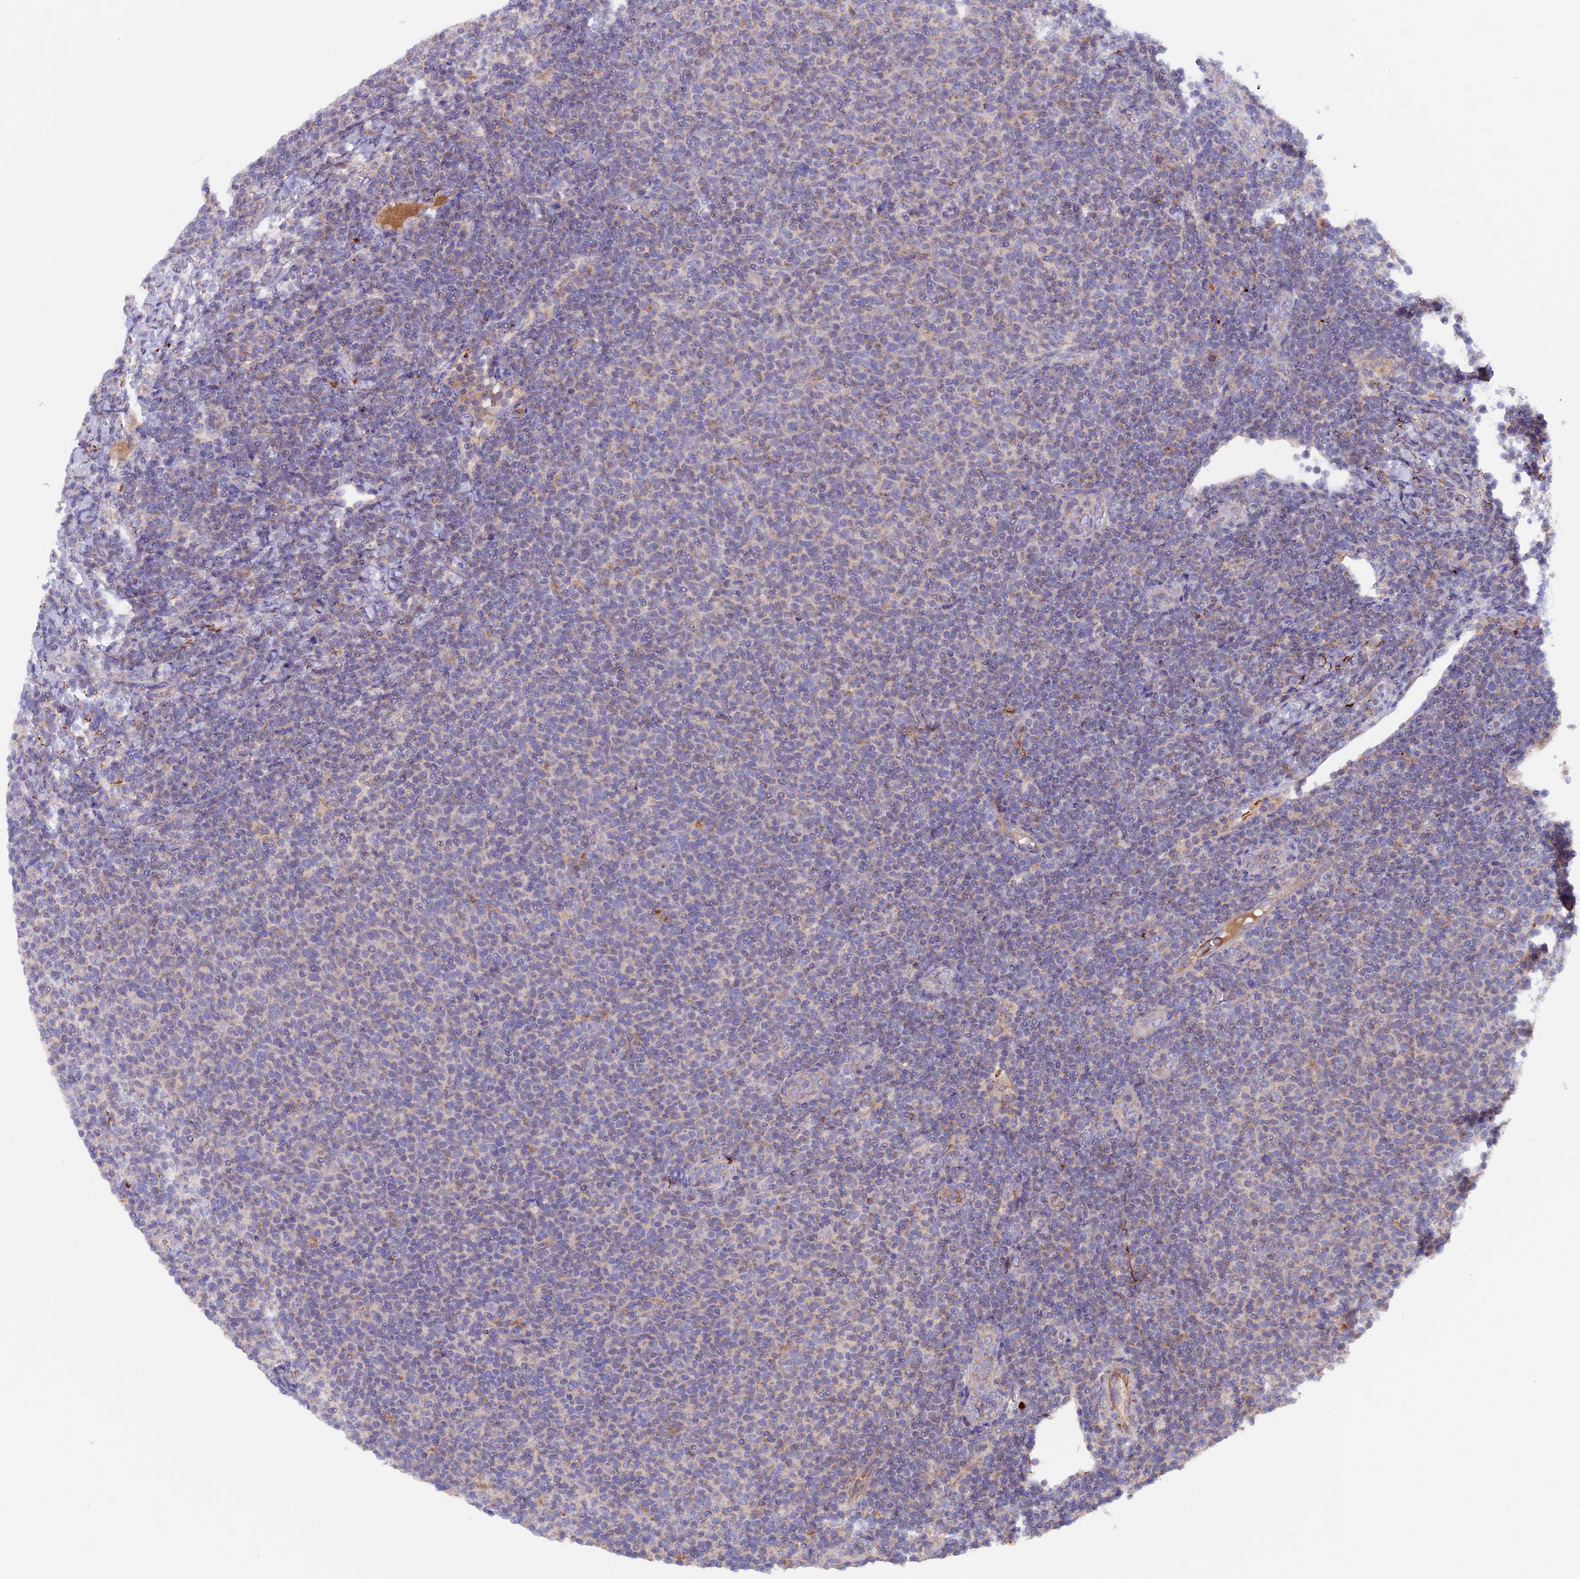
{"staining": {"intensity": "weak", "quantity": "<25%", "location": "cytoplasmic/membranous"}, "tissue": "lymphoma", "cell_type": "Tumor cells", "image_type": "cancer", "snomed": [{"axis": "morphology", "description": "Malignant lymphoma, non-Hodgkin's type, Low grade"}, {"axis": "topography", "description": "Lymph node"}], "caption": "IHC image of human lymphoma stained for a protein (brown), which exhibits no staining in tumor cells. The staining is performed using DAB (3,3'-diaminobenzidine) brown chromogen with nuclei counter-stained in using hematoxylin.", "gene": "PTPN9", "patient": {"sex": "male", "age": 66}}